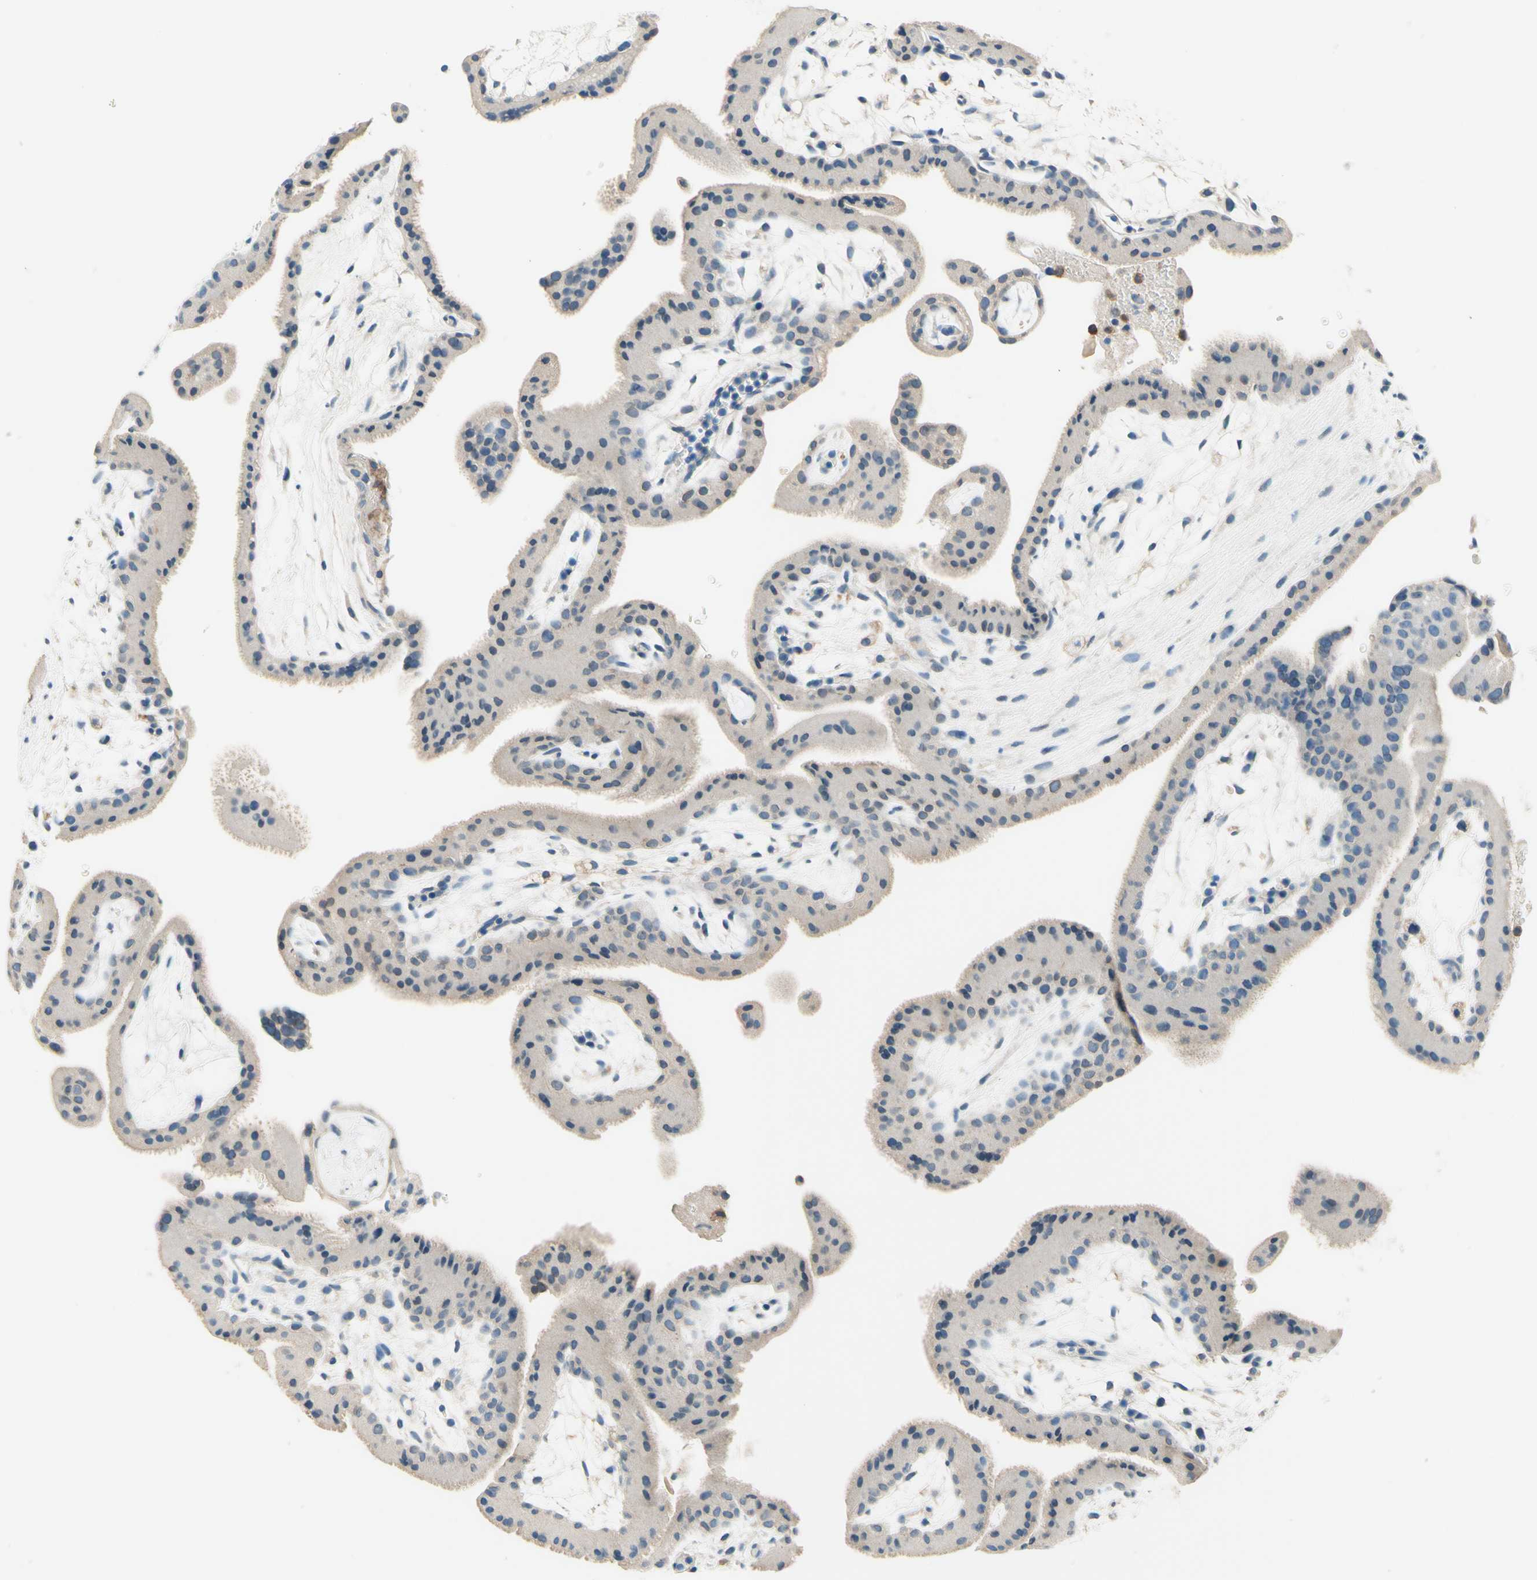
{"staining": {"intensity": "negative", "quantity": "none", "location": "none"}, "tissue": "placenta", "cell_type": "Decidual cells", "image_type": "normal", "snomed": [{"axis": "morphology", "description": "Normal tissue, NOS"}, {"axis": "topography", "description": "Placenta"}], "caption": "An immunohistochemistry (IHC) photomicrograph of unremarkable placenta is shown. There is no staining in decidual cells of placenta.", "gene": "SIGLEC9", "patient": {"sex": "female", "age": 19}}